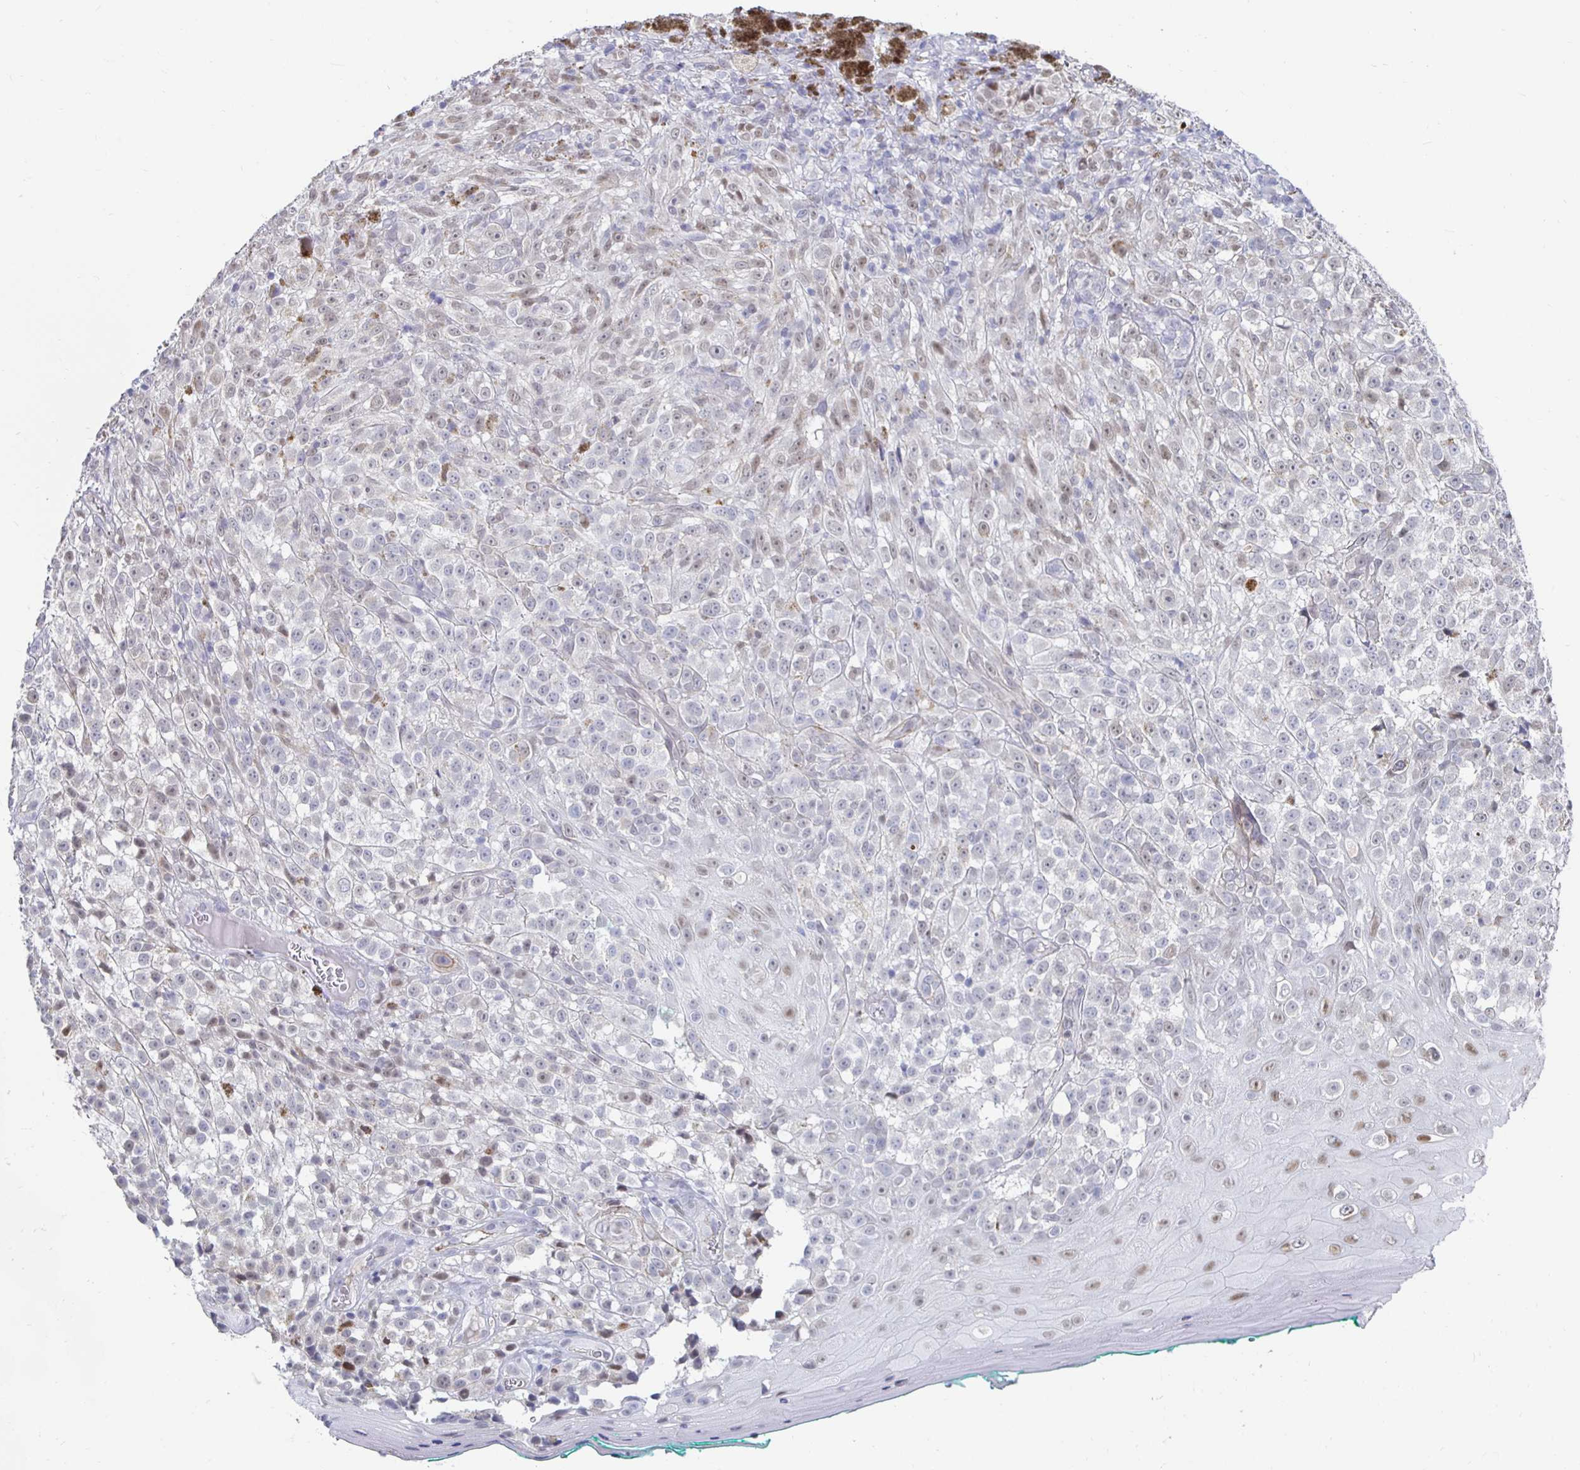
{"staining": {"intensity": "moderate", "quantity": "<25%", "location": "cytoplasmic/membranous"}, "tissue": "melanoma", "cell_type": "Tumor cells", "image_type": "cancer", "snomed": [{"axis": "morphology", "description": "Malignant melanoma, NOS"}, {"axis": "topography", "description": "Skin"}], "caption": "Melanoma tissue reveals moderate cytoplasmic/membranous staining in approximately <25% of tumor cells The protein is stained brown, and the nuclei are stained in blue (DAB (3,3'-diaminobenzidine) IHC with brightfield microscopy, high magnification).", "gene": "NOCT", "patient": {"sex": "male", "age": 79}}